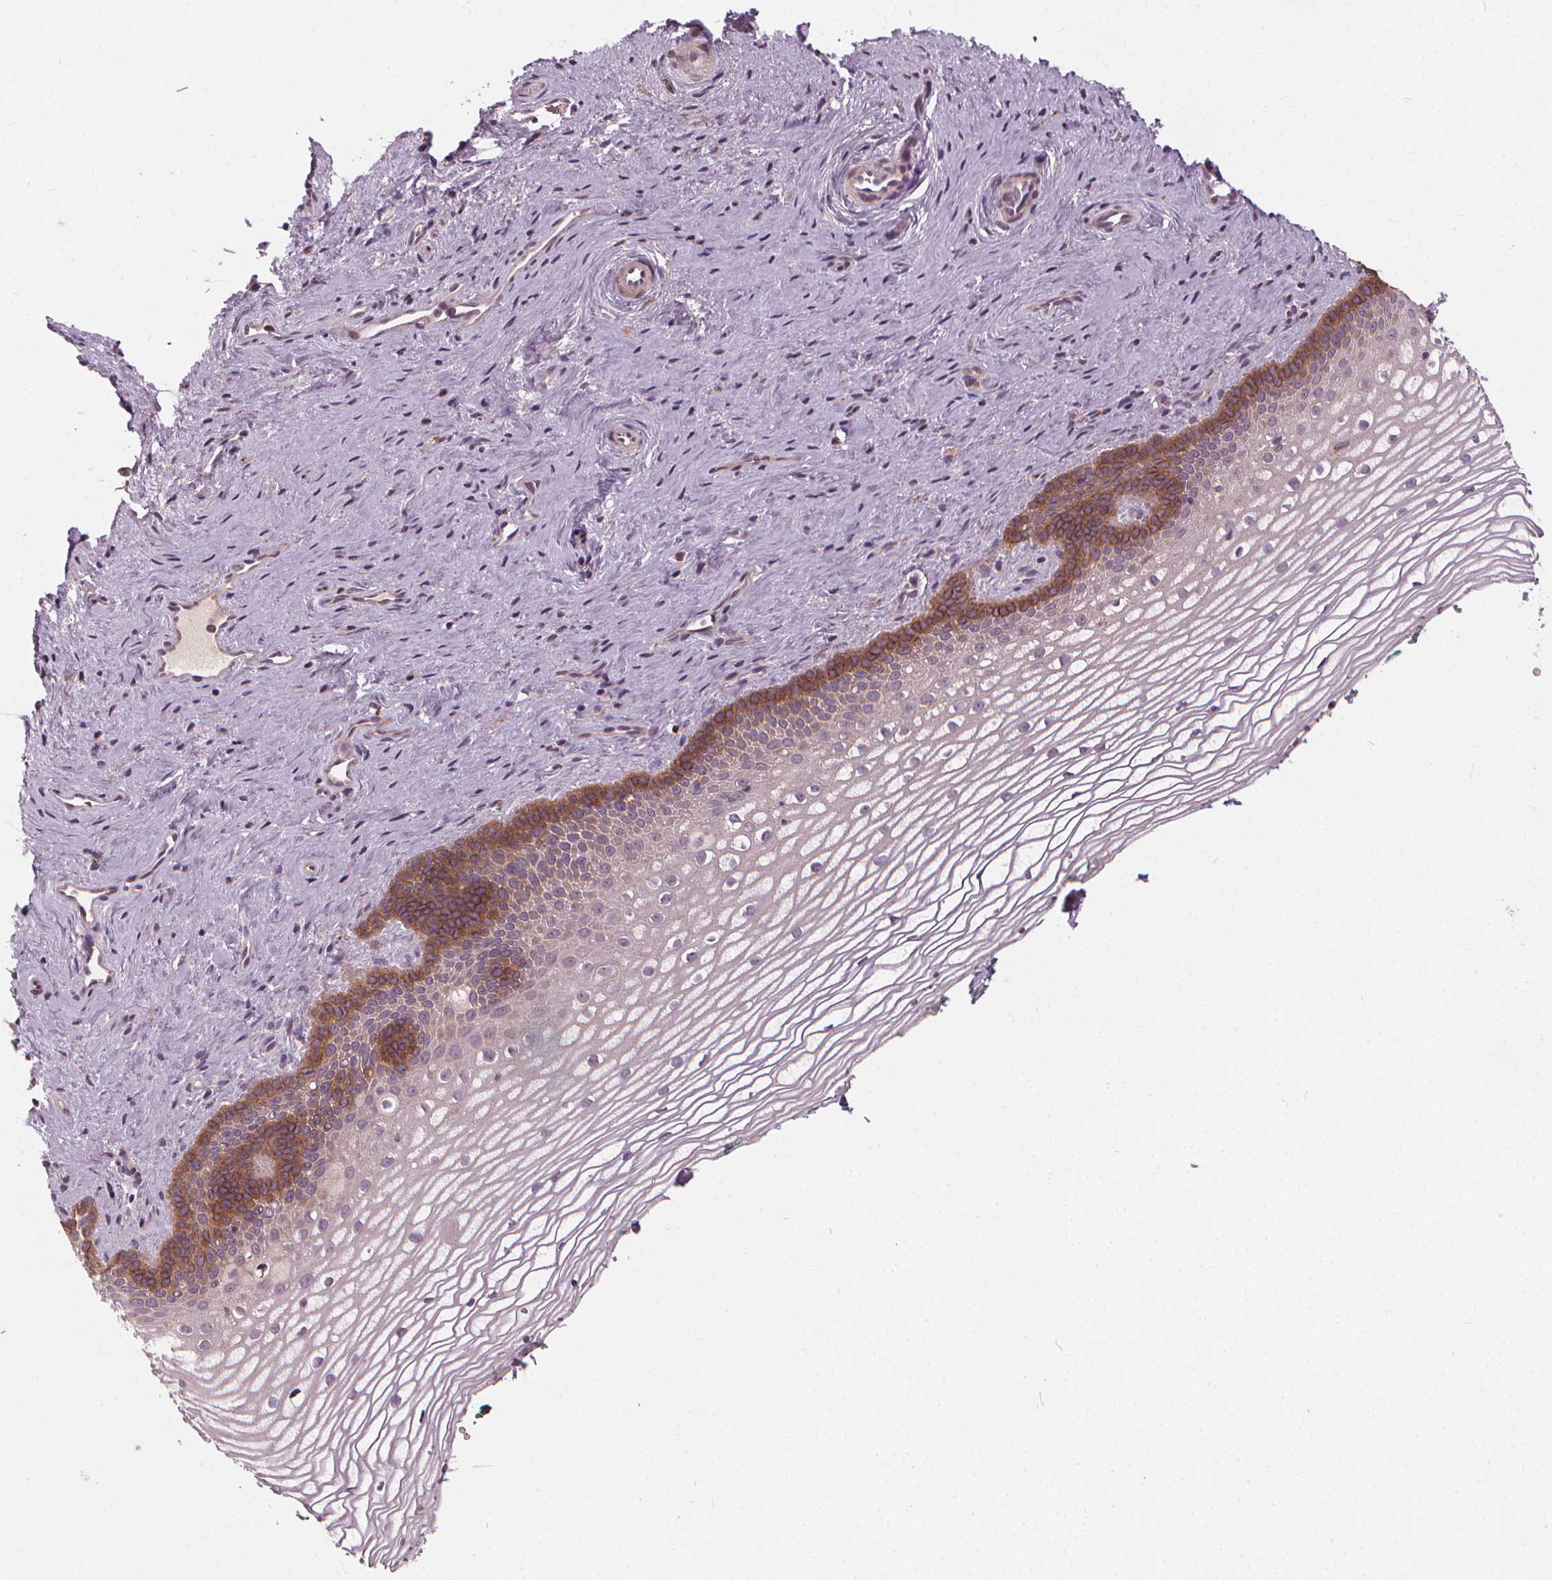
{"staining": {"intensity": "moderate", "quantity": "<25%", "location": "cytoplasmic/membranous"}, "tissue": "vagina", "cell_type": "Squamous epithelial cells", "image_type": "normal", "snomed": [{"axis": "morphology", "description": "Normal tissue, NOS"}, {"axis": "topography", "description": "Vagina"}], "caption": "Immunohistochemical staining of benign vagina displays low levels of moderate cytoplasmic/membranous expression in about <25% of squamous epithelial cells.", "gene": "IPO13", "patient": {"sex": "female", "age": 44}}